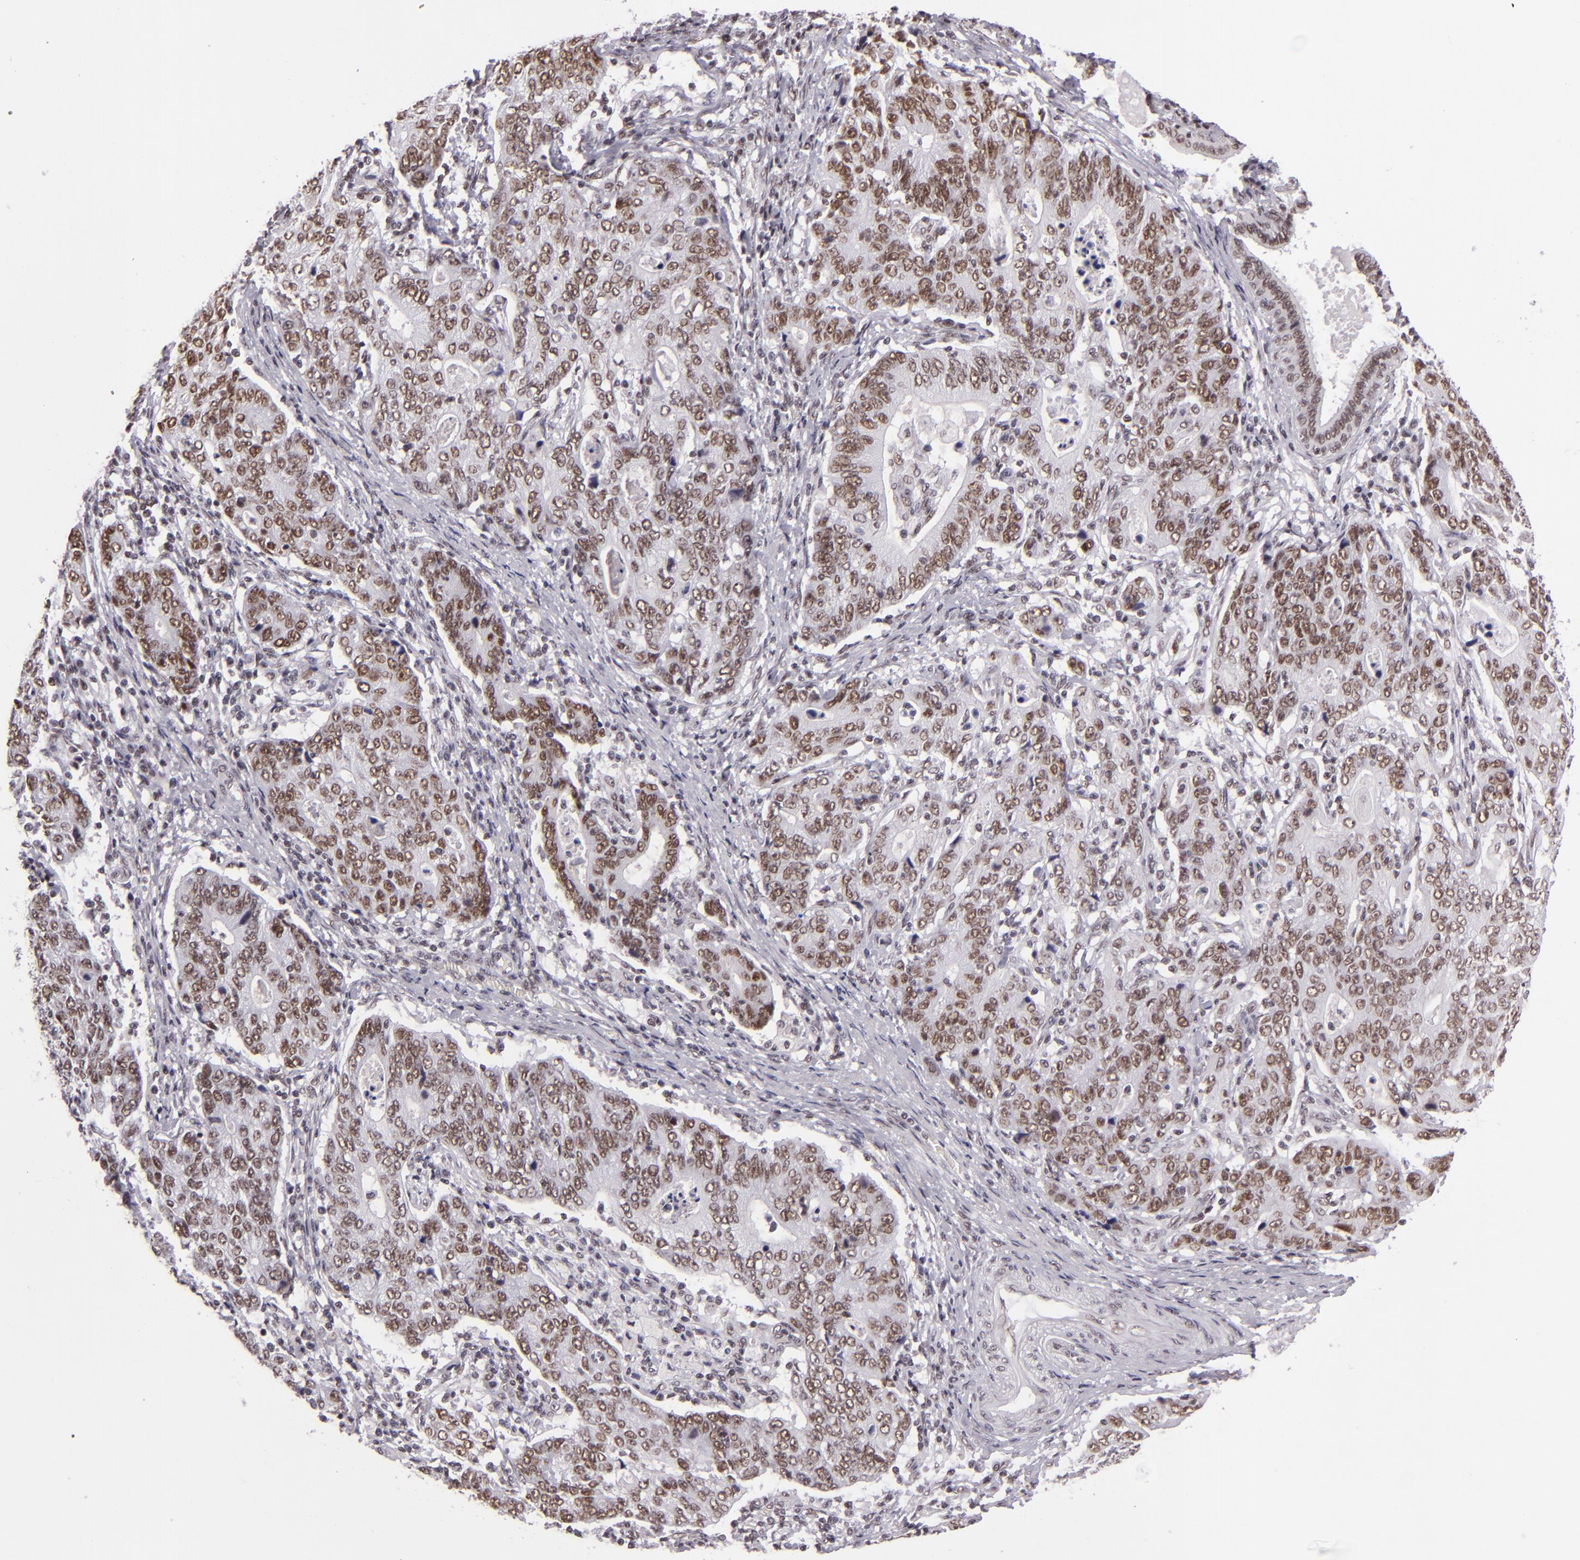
{"staining": {"intensity": "moderate", "quantity": ">75%", "location": "nuclear"}, "tissue": "stomach cancer", "cell_type": "Tumor cells", "image_type": "cancer", "snomed": [{"axis": "morphology", "description": "Adenocarcinoma, NOS"}, {"axis": "topography", "description": "Esophagus"}, {"axis": "topography", "description": "Stomach"}], "caption": "There is medium levels of moderate nuclear expression in tumor cells of stomach cancer, as demonstrated by immunohistochemical staining (brown color).", "gene": "BRD8", "patient": {"sex": "male", "age": 74}}